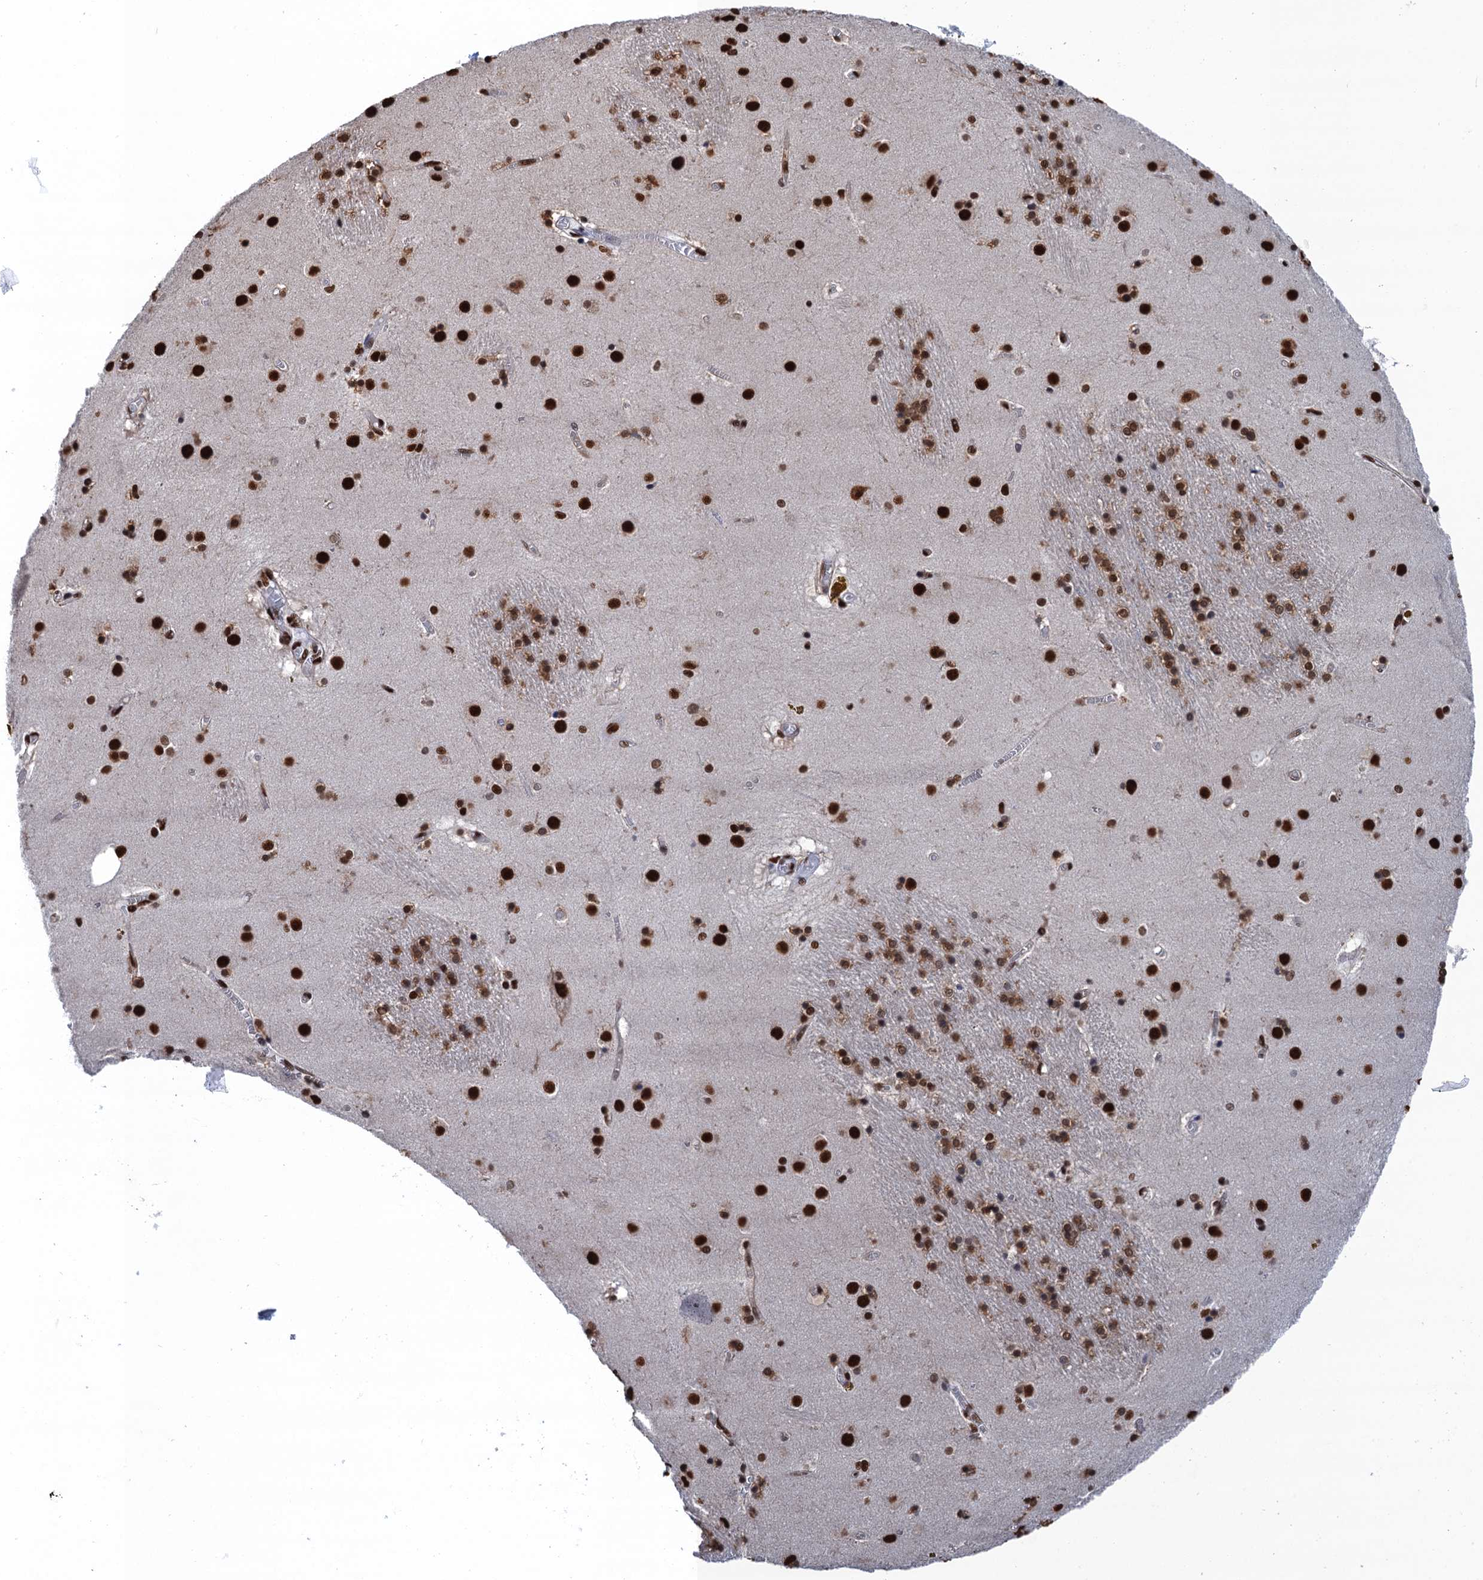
{"staining": {"intensity": "strong", "quantity": ">75%", "location": "nuclear"}, "tissue": "caudate", "cell_type": "Glial cells", "image_type": "normal", "snomed": [{"axis": "morphology", "description": "Normal tissue, NOS"}, {"axis": "topography", "description": "Lateral ventricle wall"}], "caption": "The image reveals a brown stain indicating the presence of a protein in the nuclear of glial cells in caudate.", "gene": "UBA2", "patient": {"sex": "male", "age": 70}}